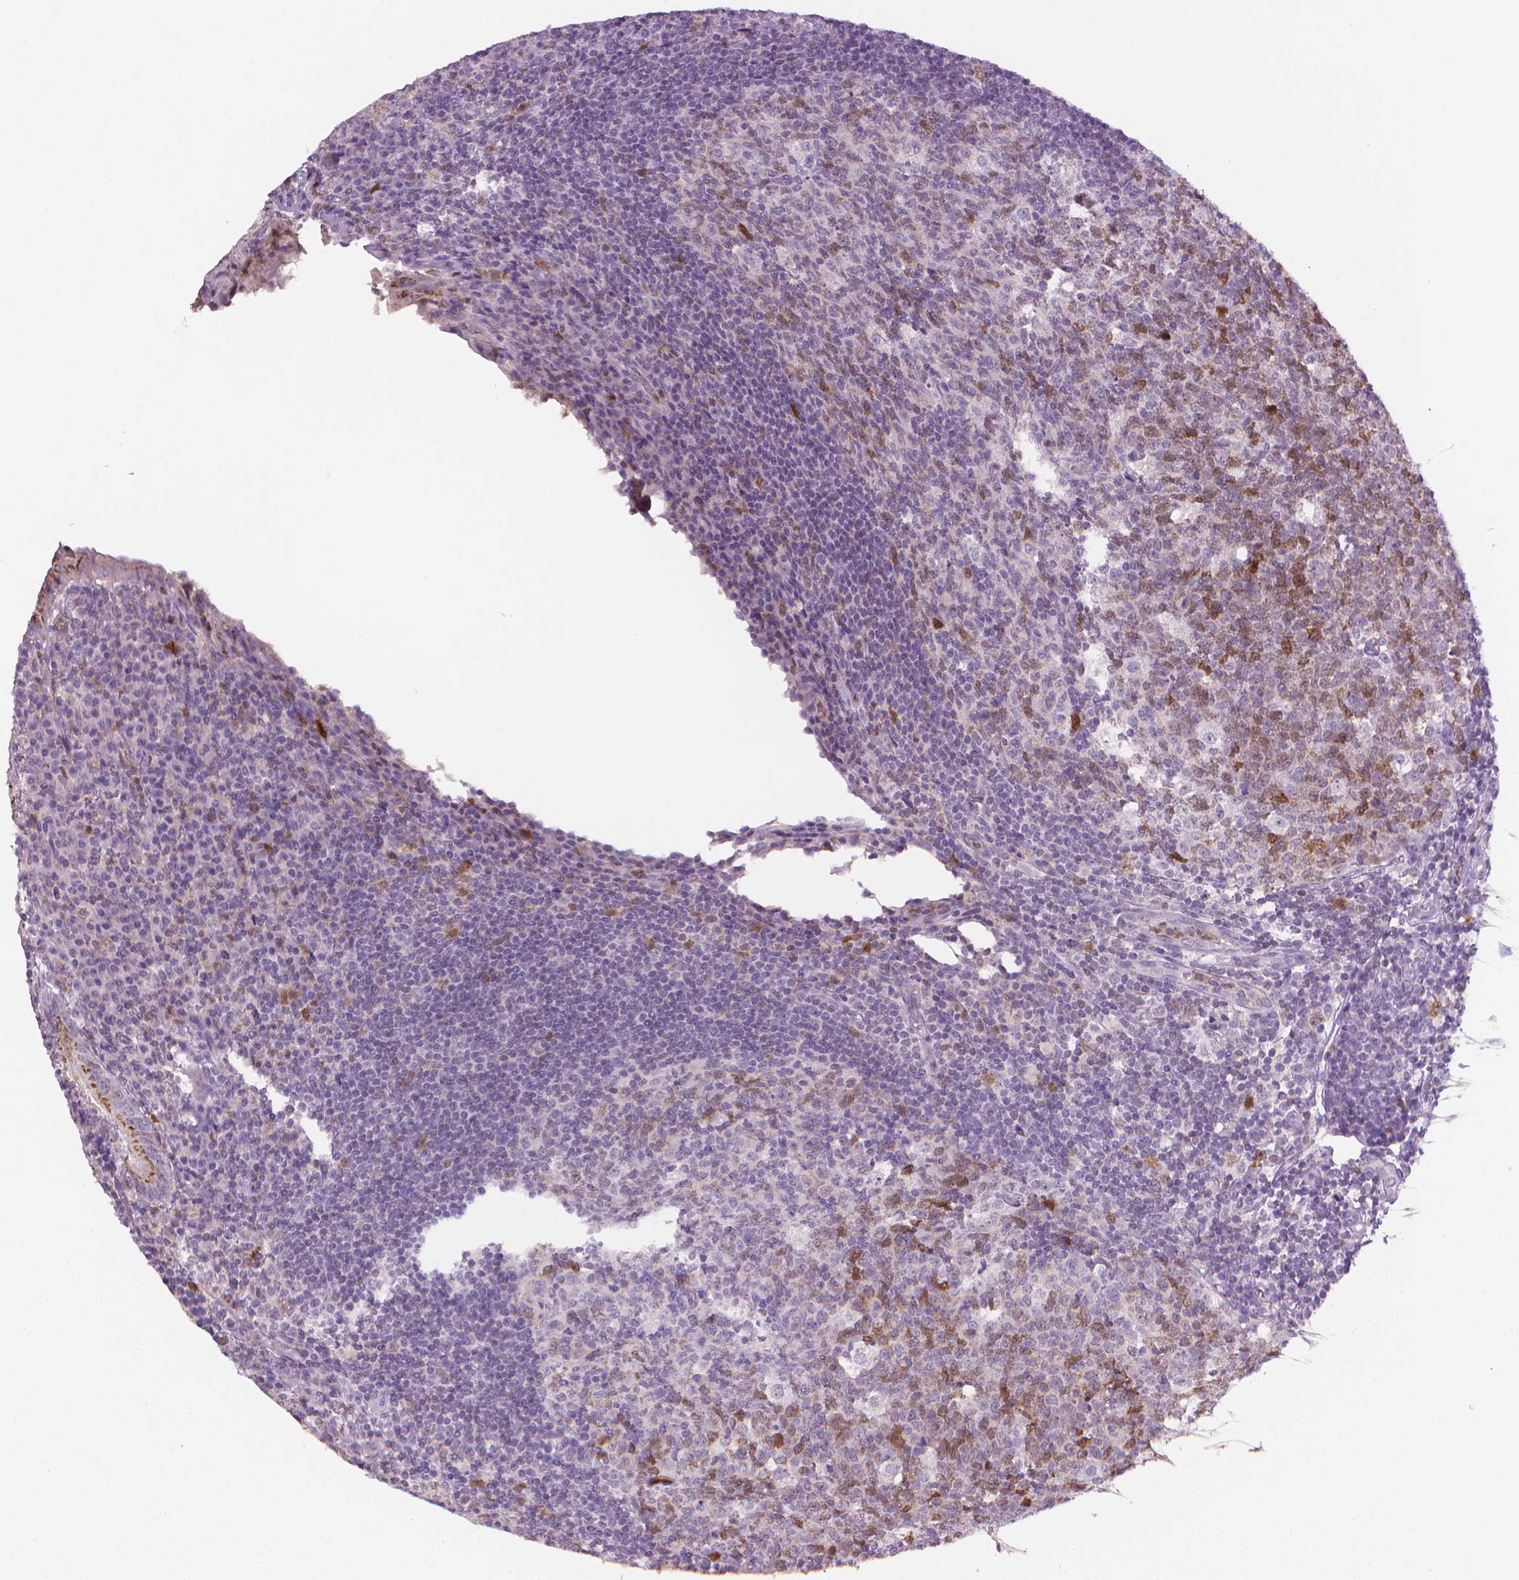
{"staining": {"intensity": "moderate", "quantity": "25%-75%", "location": "cytoplasmic/membranous"}, "tissue": "appendix", "cell_type": "Glandular cells", "image_type": "normal", "snomed": [{"axis": "morphology", "description": "Normal tissue, NOS"}, {"axis": "topography", "description": "Appendix"}], "caption": "Moderate cytoplasmic/membranous positivity is seen in about 25%-75% of glandular cells in benign appendix. (brown staining indicates protein expression, while blue staining denotes nuclei).", "gene": "CDKN2D", "patient": {"sex": "male", "age": 18}}